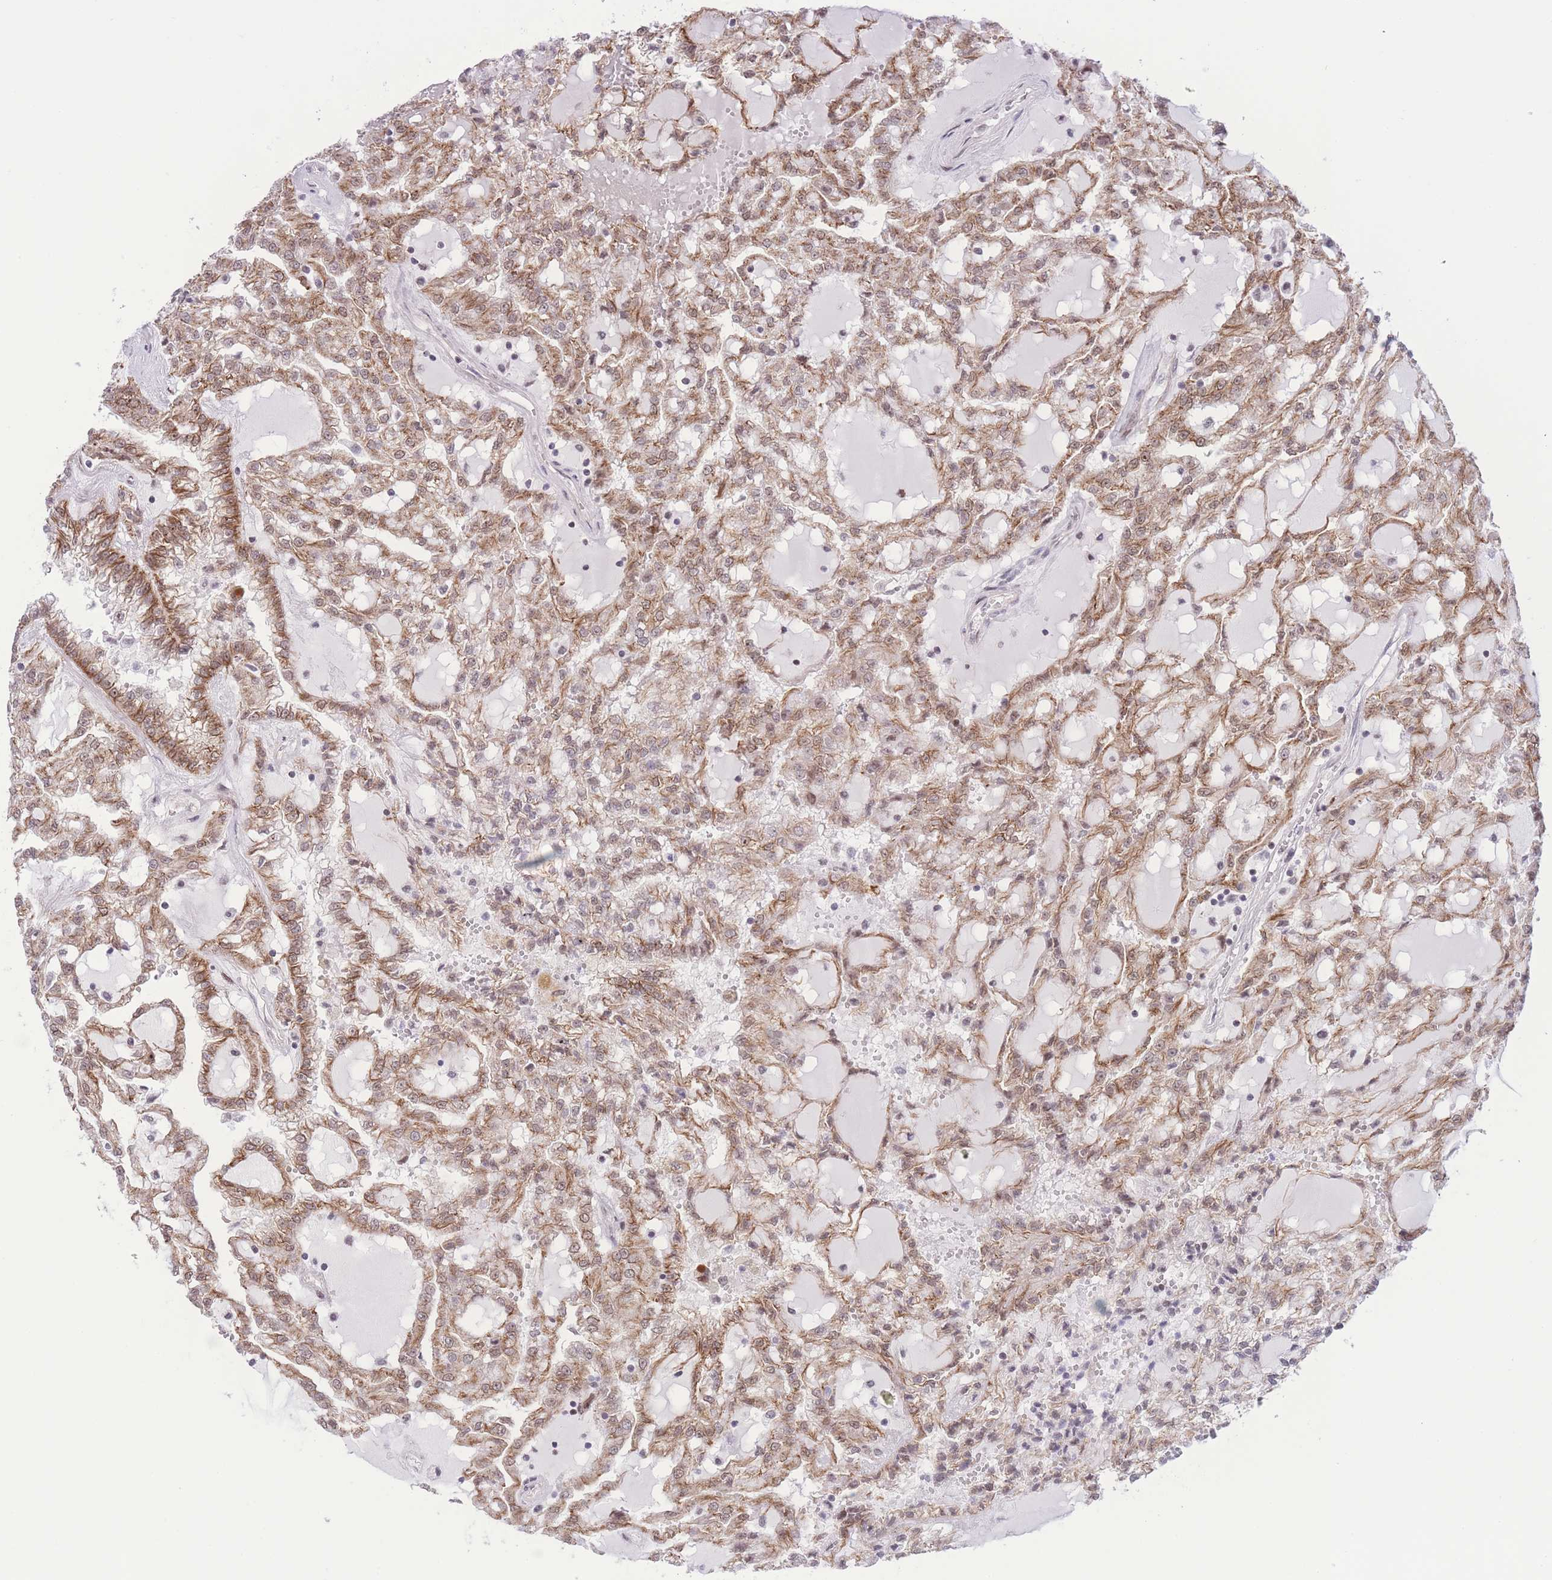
{"staining": {"intensity": "moderate", "quantity": ">75%", "location": "cytoplasmic/membranous,nuclear"}, "tissue": "renal cancer", "cell_type": "Tumor cells", "image_type": "cancer", "snomed": [{"axis": "morphology", "description": "Adenocarcinoma, NOS"}, {"axis": "topography", "description": "Kidney"}], "caption": "A medium amount of moderate cytoplasmic/membranous and nuclear expression is appreciated in approximately >75% of tumor cells in adenocarcinoma (renal) tissue.", "gene": "PCIF1", "patient": {"sex": "male", "age": 63}}